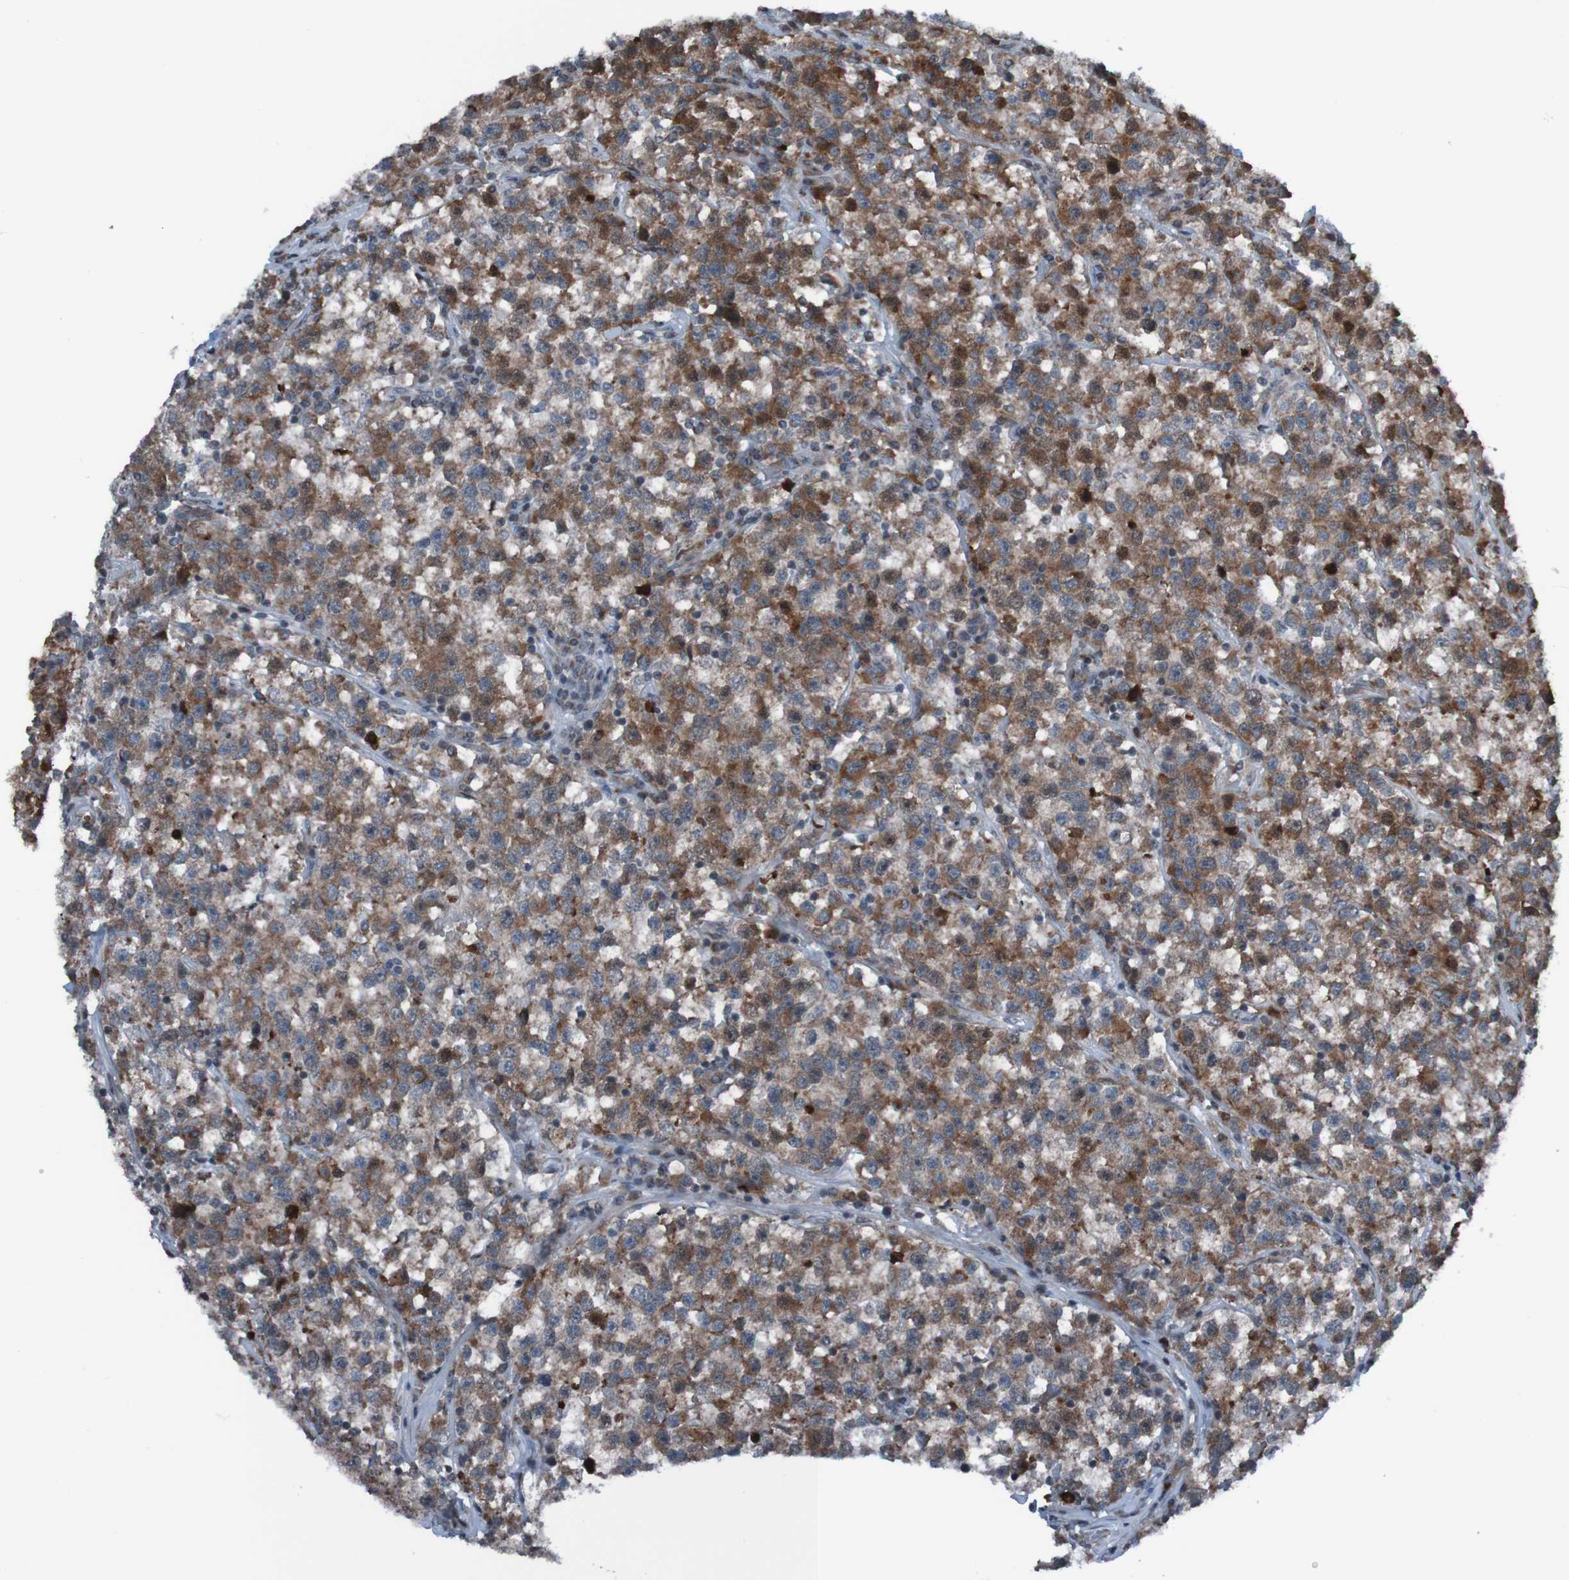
{"staining": {"intensity": "strong", "quantity": ">75%", "location": "cytoplasmic/membranous,nuclear"}, "tissue": "testis cancer", "cell_type": "Tumor cells", "image_type": "cancer", "snomed": [{"axis": "morphology", "description": "Seminoma, NOS"}, {"axis": "topography", "description": "Testis"}], "caption": "Immunohistochemistry of human seminoma (testis) displays high levels of strong cytoplasmic/membranous and nuclear expression in about >75% of tumor cells. (IHC, brightfield microscopy, high magnification).", "gene": "UNG", "patient": {"sex": "male", "age": 22}}